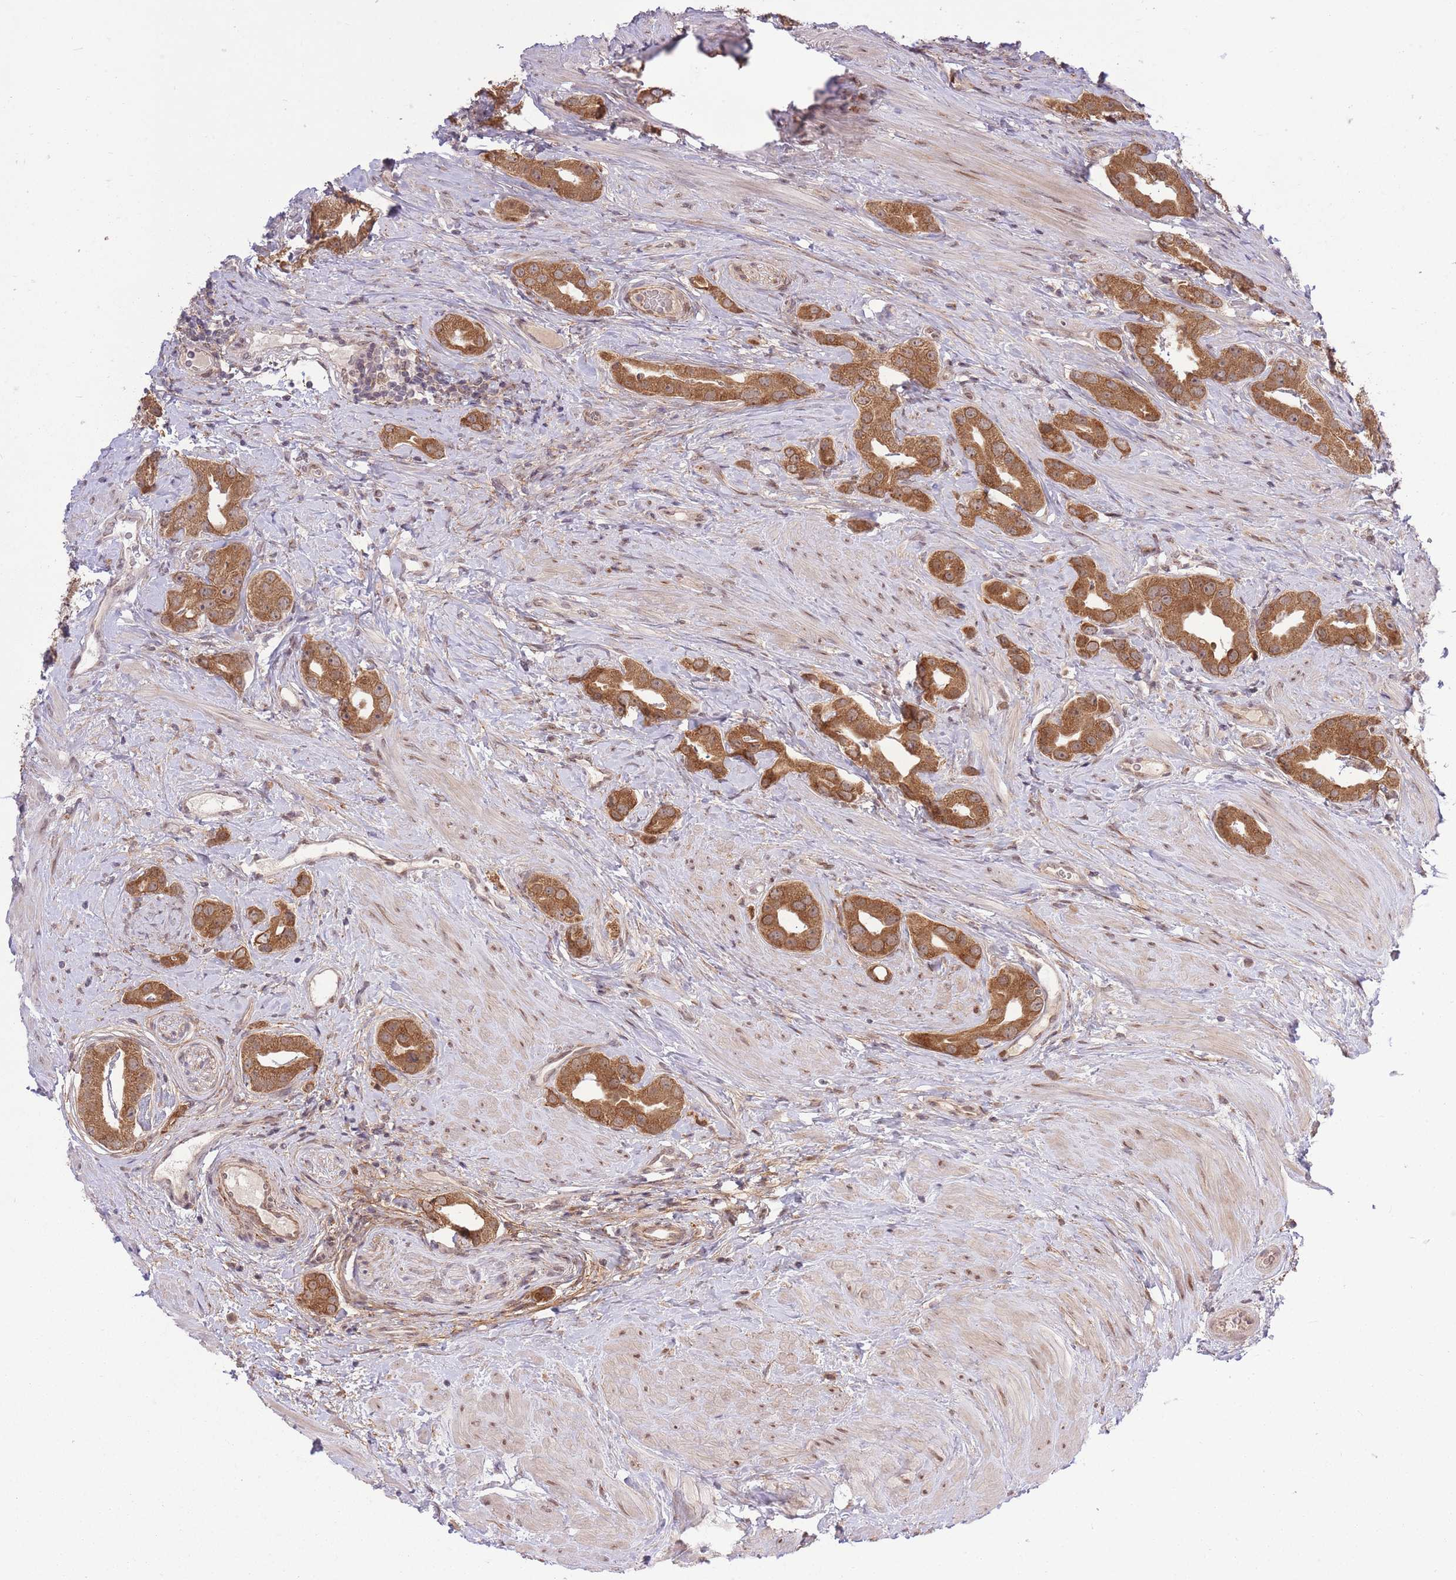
{"staining": {"intensity": "moderate", "quantity": ">75%", "location": "cytoplasmic/membranous"}, "tissue": "prostate cancer", "cell_type": "Tumor cells", "image_type": "cancer", "snomed": [{"axis": "morphology", "description": "Adenocarcinoma, High grade"}, {"axis": "topography", "description": "Prostate"}], "caption": "Protein expression analysis of human prostate cancer (high-grade adenocarcinoma) reveals moderate cytoplasmic/membranous positivity in about >75% of tumor cells.", "gene": "ZNF391", "patient": {"sex": "male", "age": 63}}